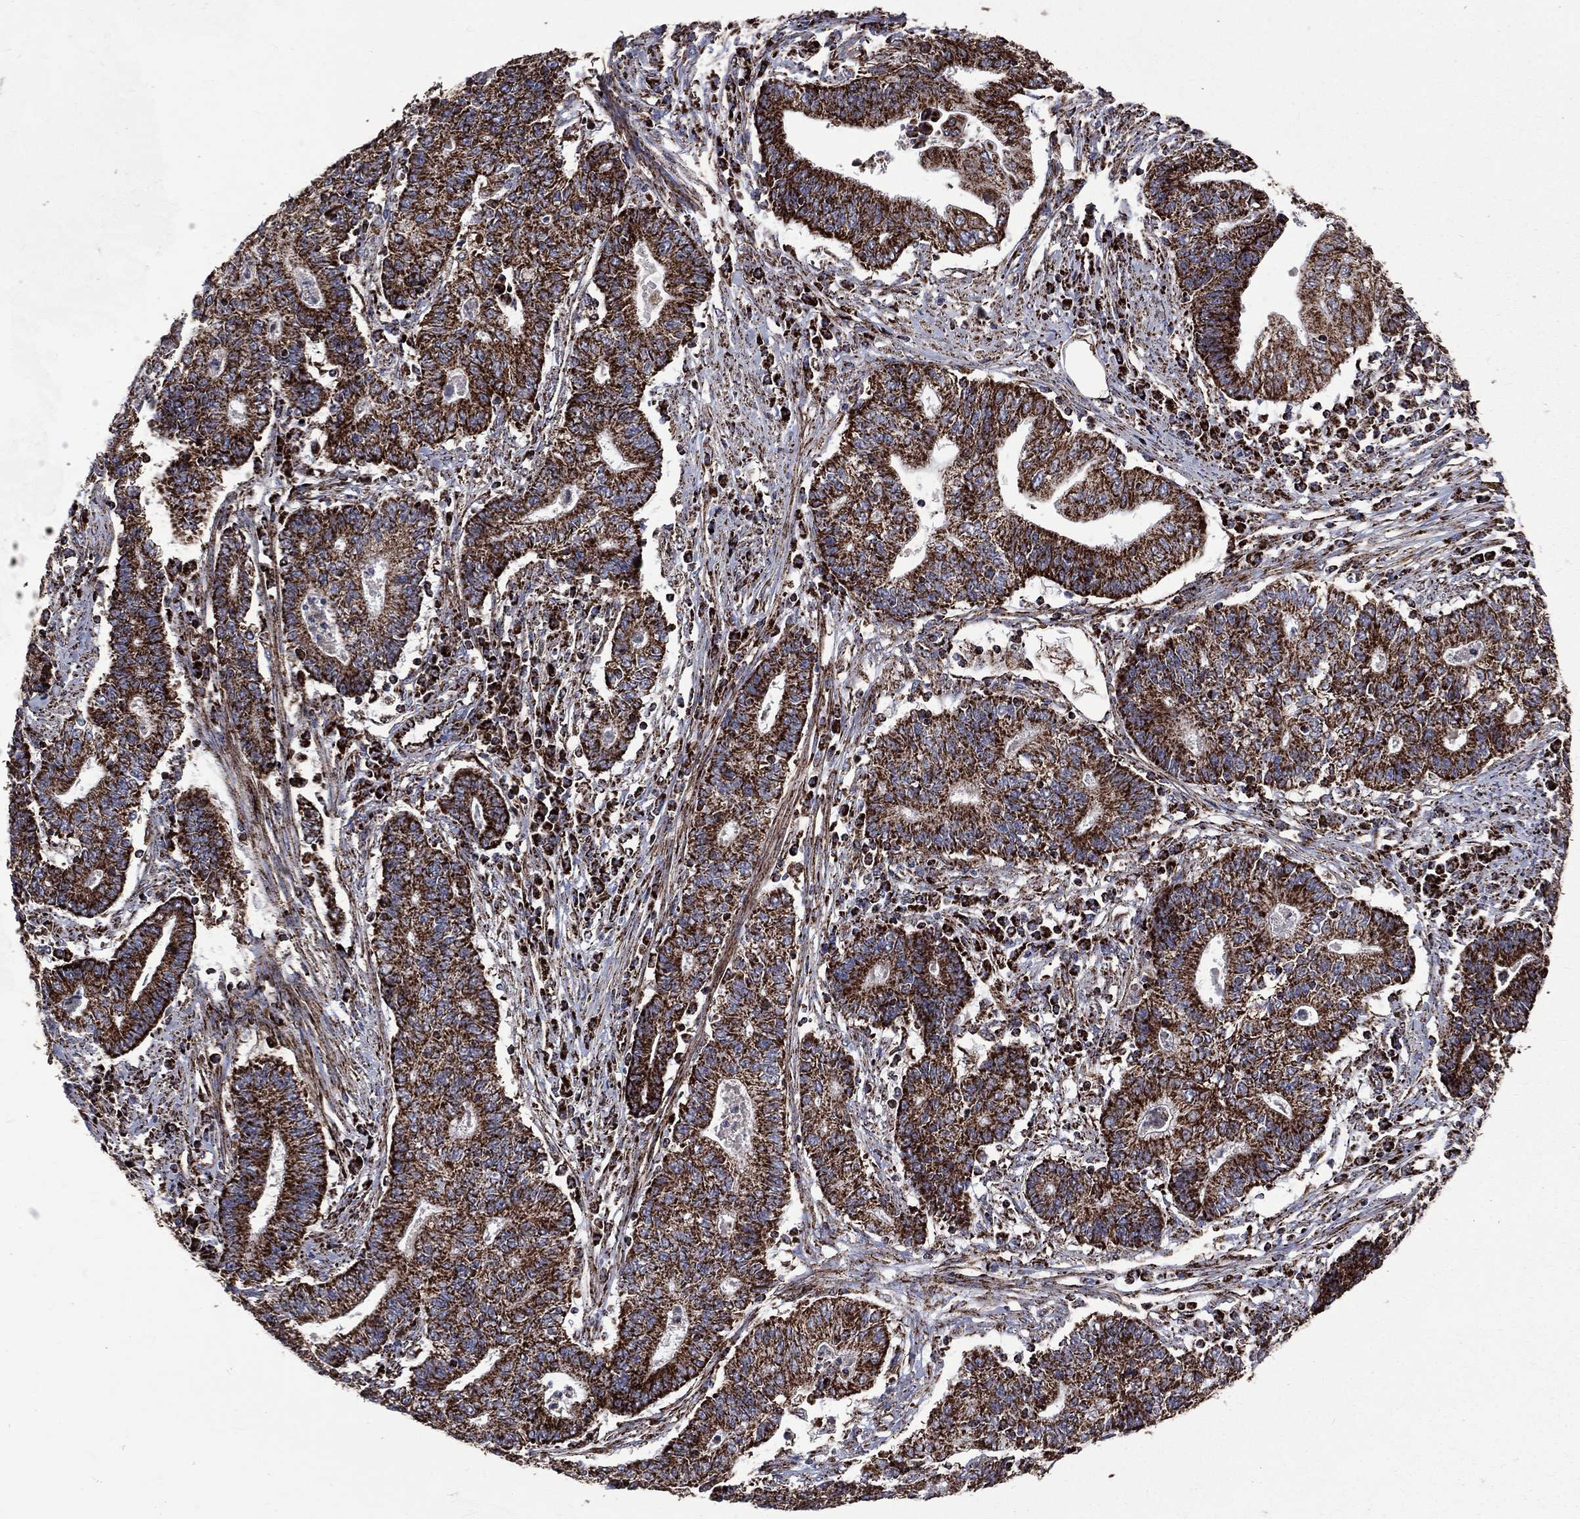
{"staining": {"intensity": "strong", "quantity": ">75%", "location": "cytoplasmic/membranous"}, "tissue": "endometrial cancer", "cell_type": "Tumor cells", "image_type": "cancer", "snomed": [{"axis": "morphology", "description": "Adenocarcinoma, NOS"}, {"axis": "topography", "description": "Uterus"}, {"axis": "topography", "description": "Endometrium"}], "caption": "Adenocarcinoma (endometrial) stained for a protein (brown) shows strong cytoplasmic/membranous positive staining in about >75% of tumor cells.", "gene": "GOT2", "patient": {"sex": "female", "age": 54}}